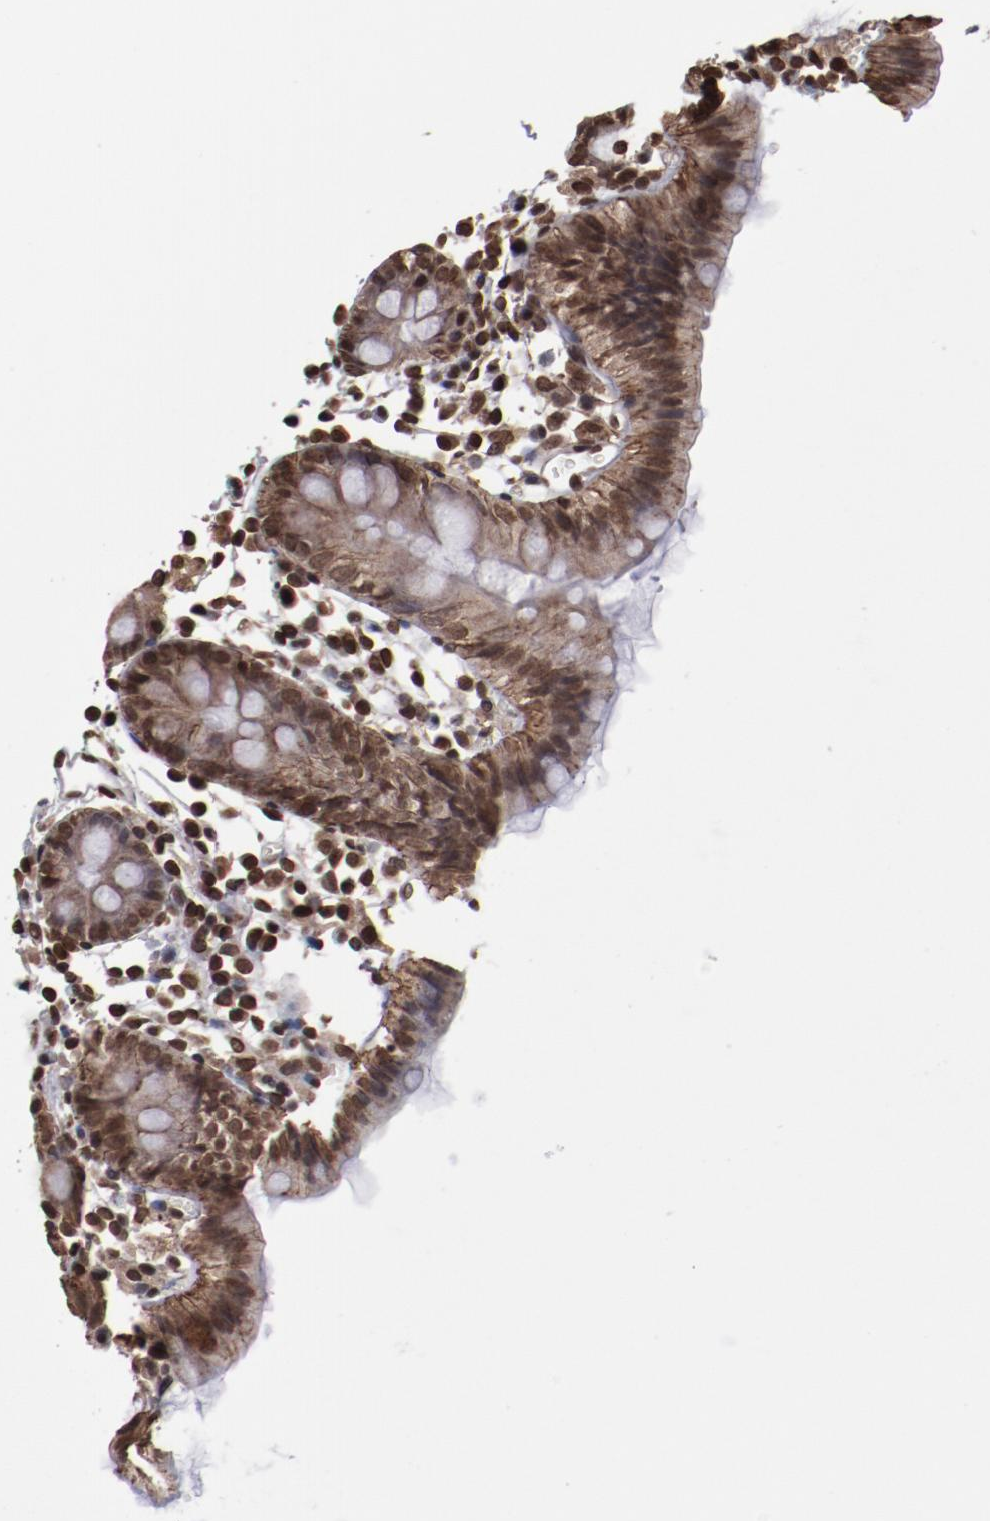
{"staining": {"intensity": "moderate", "quantity": ">75%", "location": "nuclear"}, "tissue": "colon", "cell_type": "Endothelial cells", "image_type": "normal", "snomed": [{"axis": "morphology", "description": "Normal tissue, NOS"}, {"axis": "topography", "description": "Colon"}], "caption": "Colon stained with IHC exhibits moderate nuclear positivity in about >75% of endothelial cells. The staining was performed using DAB (3,3'-diaminobenzidine) to visualize the protein expression in brown, while the nuclei were stained in blue with hematoxylin (Magnification: 20x).", "gene": "AKT1", "patient": {"sex": "male", "age": 14}}